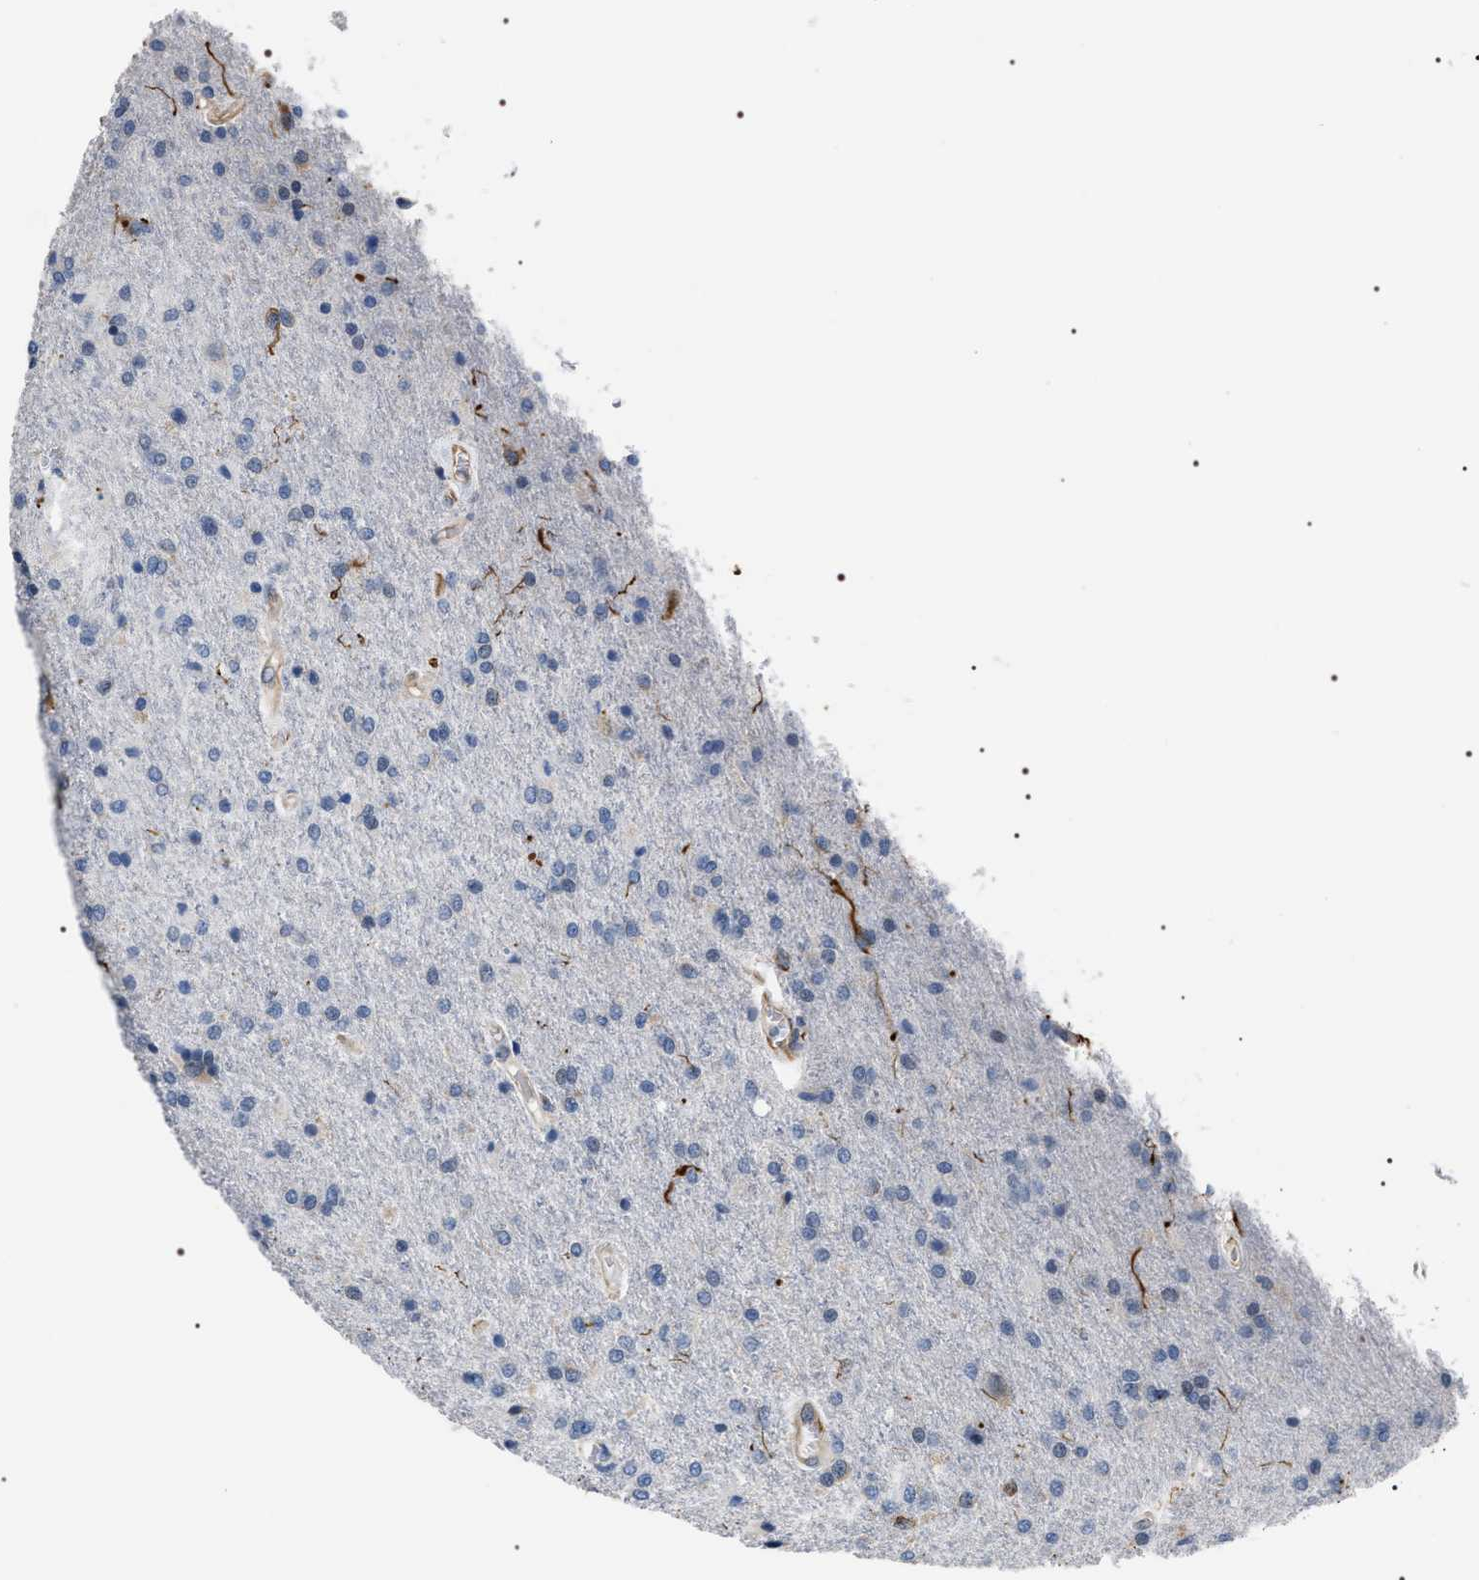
{"staining": {"intensity": "moderate", "quantity": "<25%", "location": "cytoplasmic/membranous"}, "tissue": "glioma", "cell_type": "Tumor cells", "image_type": "cancer", "snomed": [{"axis": "morphology", "description": "Glioma, malignant, High grade"}, {"axis": "topography", "description": "Brain"}], "caption": "Human glioma stained with a protein marker reveals moderate staining in tumor cells.", "gene": "PKD1L1", "patient": {"sex": "male", "age": 72}}